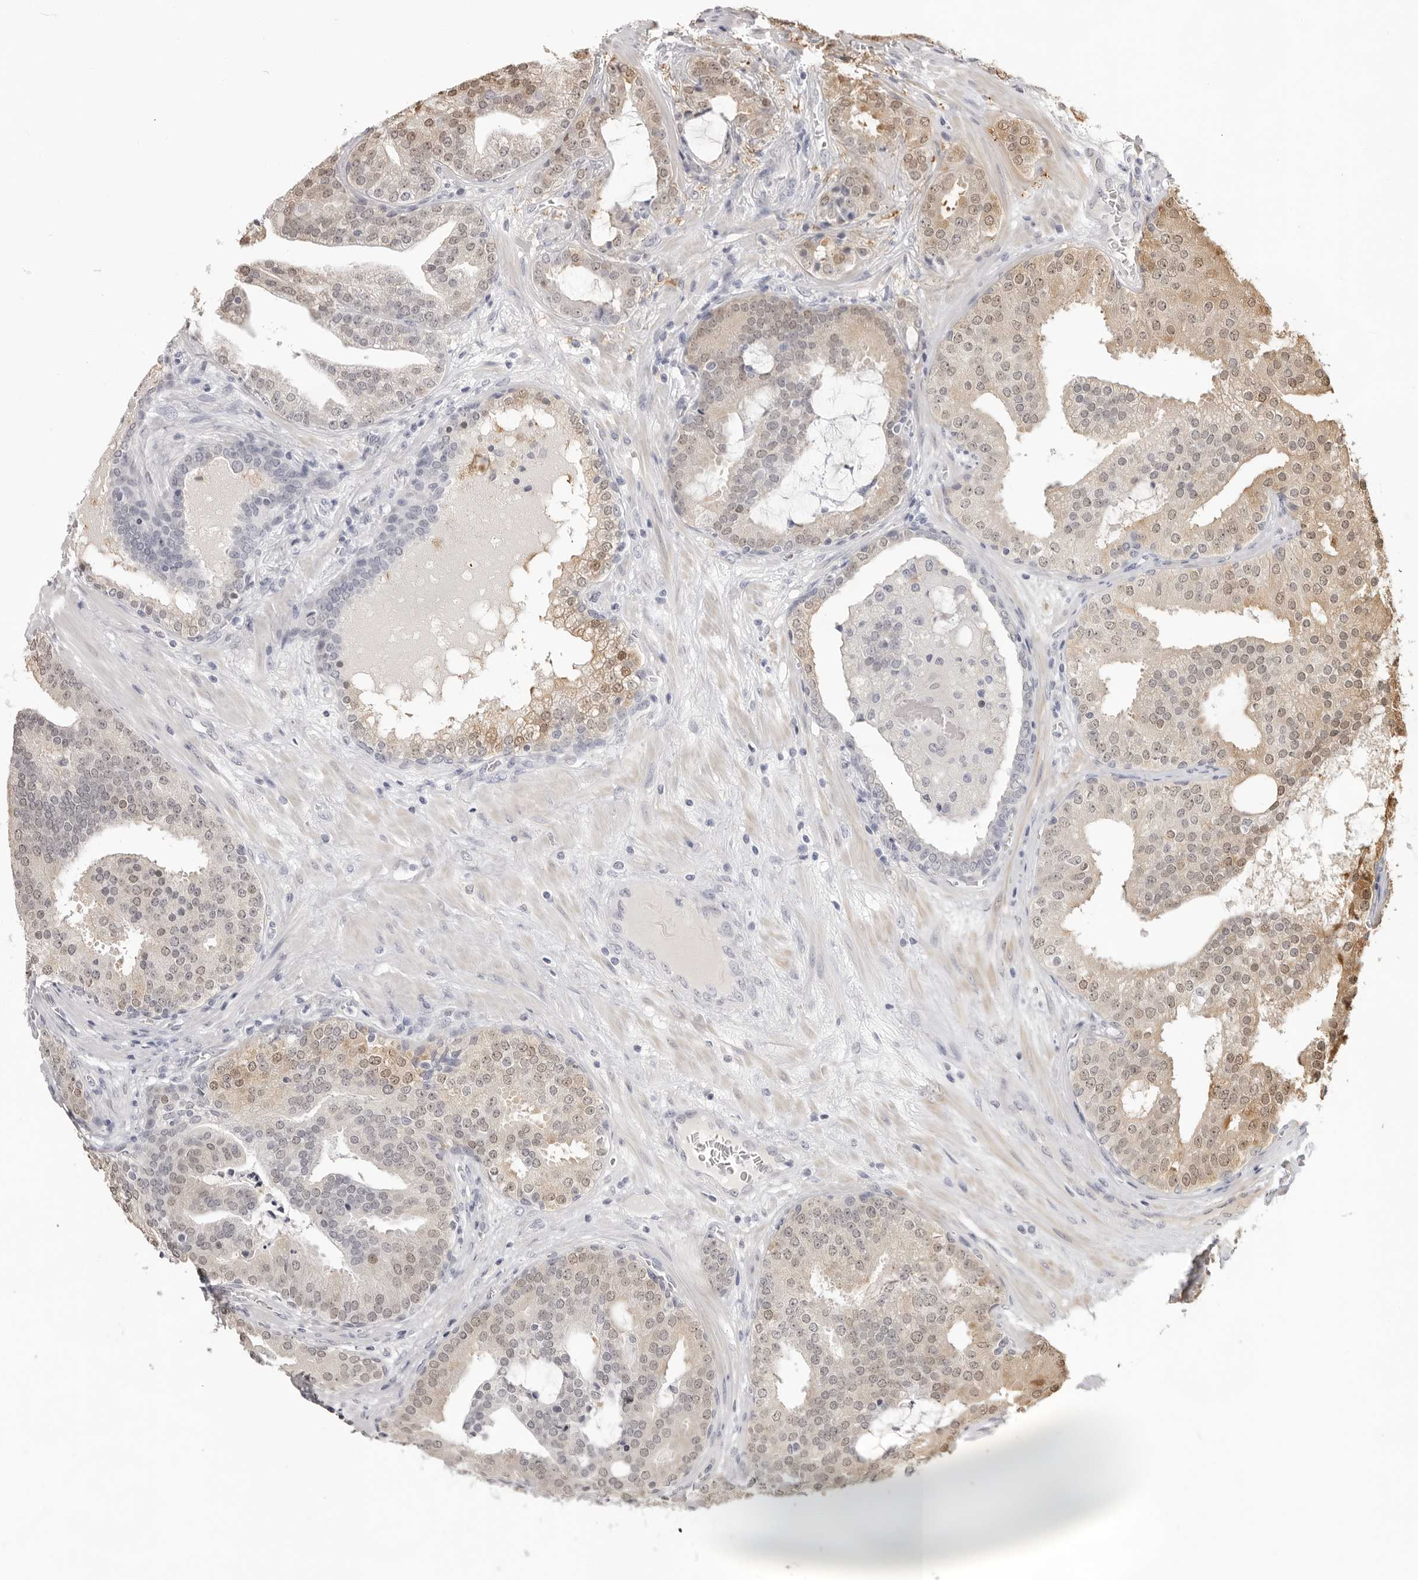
{"staining": {"intensity": "weak", "quantity": "25%-75%", "location": "nuclear"}, "tissue": "prostate cancer", "cell_type": "Tumor cells", "image_type": "cancer", "snomed": [{"axis": "morphology", "description": "Adenocarcinoma, Low grade"}, {"axis": "topography", "description": "Prostate"}], "caption": "Prostate adenocarcinoma (low-grade) stained with DAB immunohistochemistry (IHC) demonstrates low levels of weak nuclear staining in approximately 25%-75% of tumor cells.", "gene": "SRGAP2", "patient": {"sex": "male", "age": 67}}